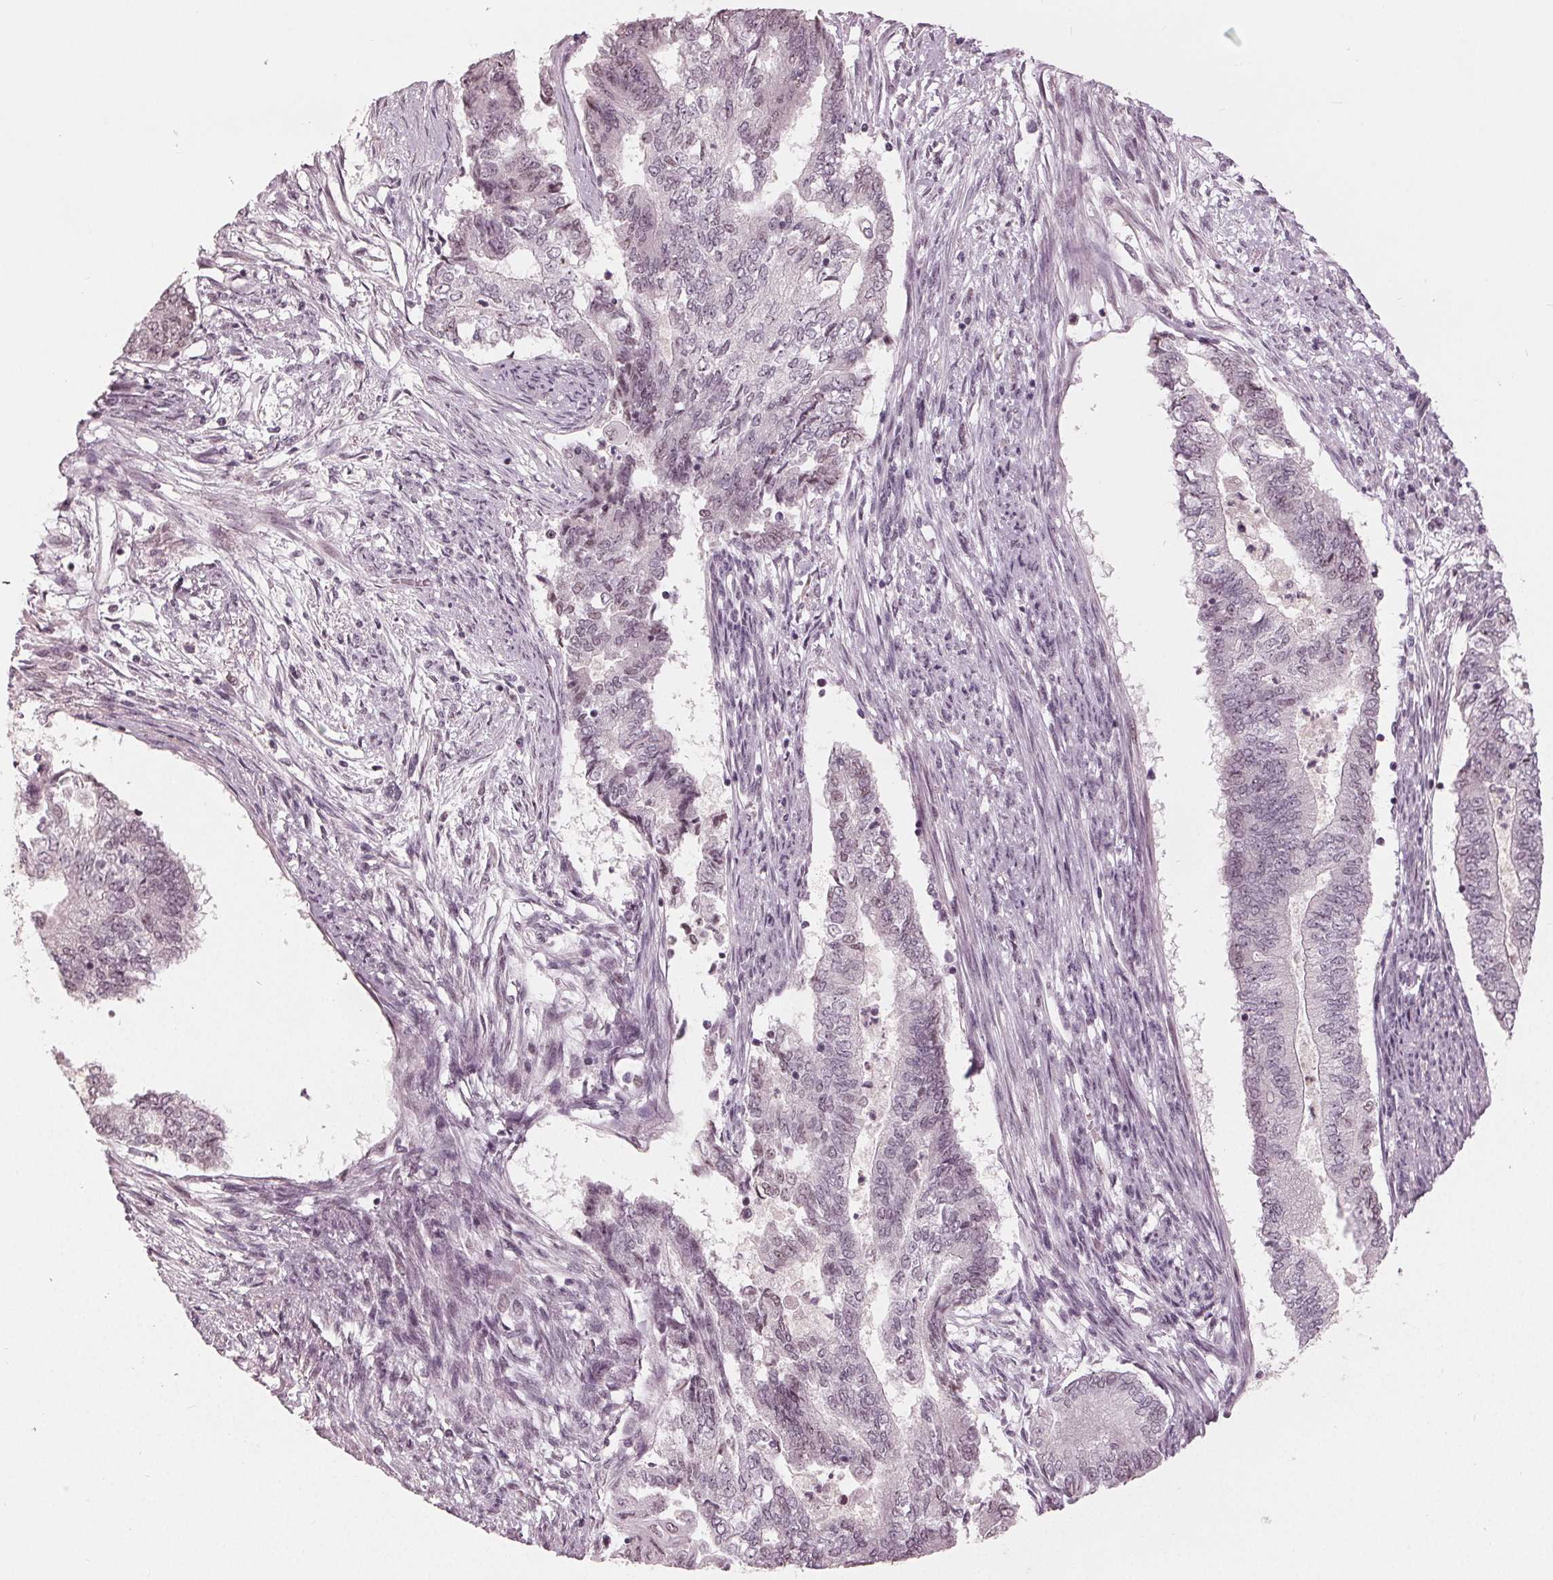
{"staining": {"intensity": "weak", "quantity": "<25%", "location": "nuclear"}, "tissue": "endometrial cancer", "cell_type": "Tumor cells", "image_type": "cancer", "snomed": [{"axis": "morphology", "description": "Adenocarcinoma, NOS"}, {"axis": "topography", "description": "Endometrium"}], "caption": "High magnification brightfield microscopy of adenocarcinoma (endometrial) stained with DAB (brown) and counterstained with hematoxylin (blue): tumor cells show no significant staining.", "gene": "ADPRHL1", "patient": {"sex": "female", "age": 65}}